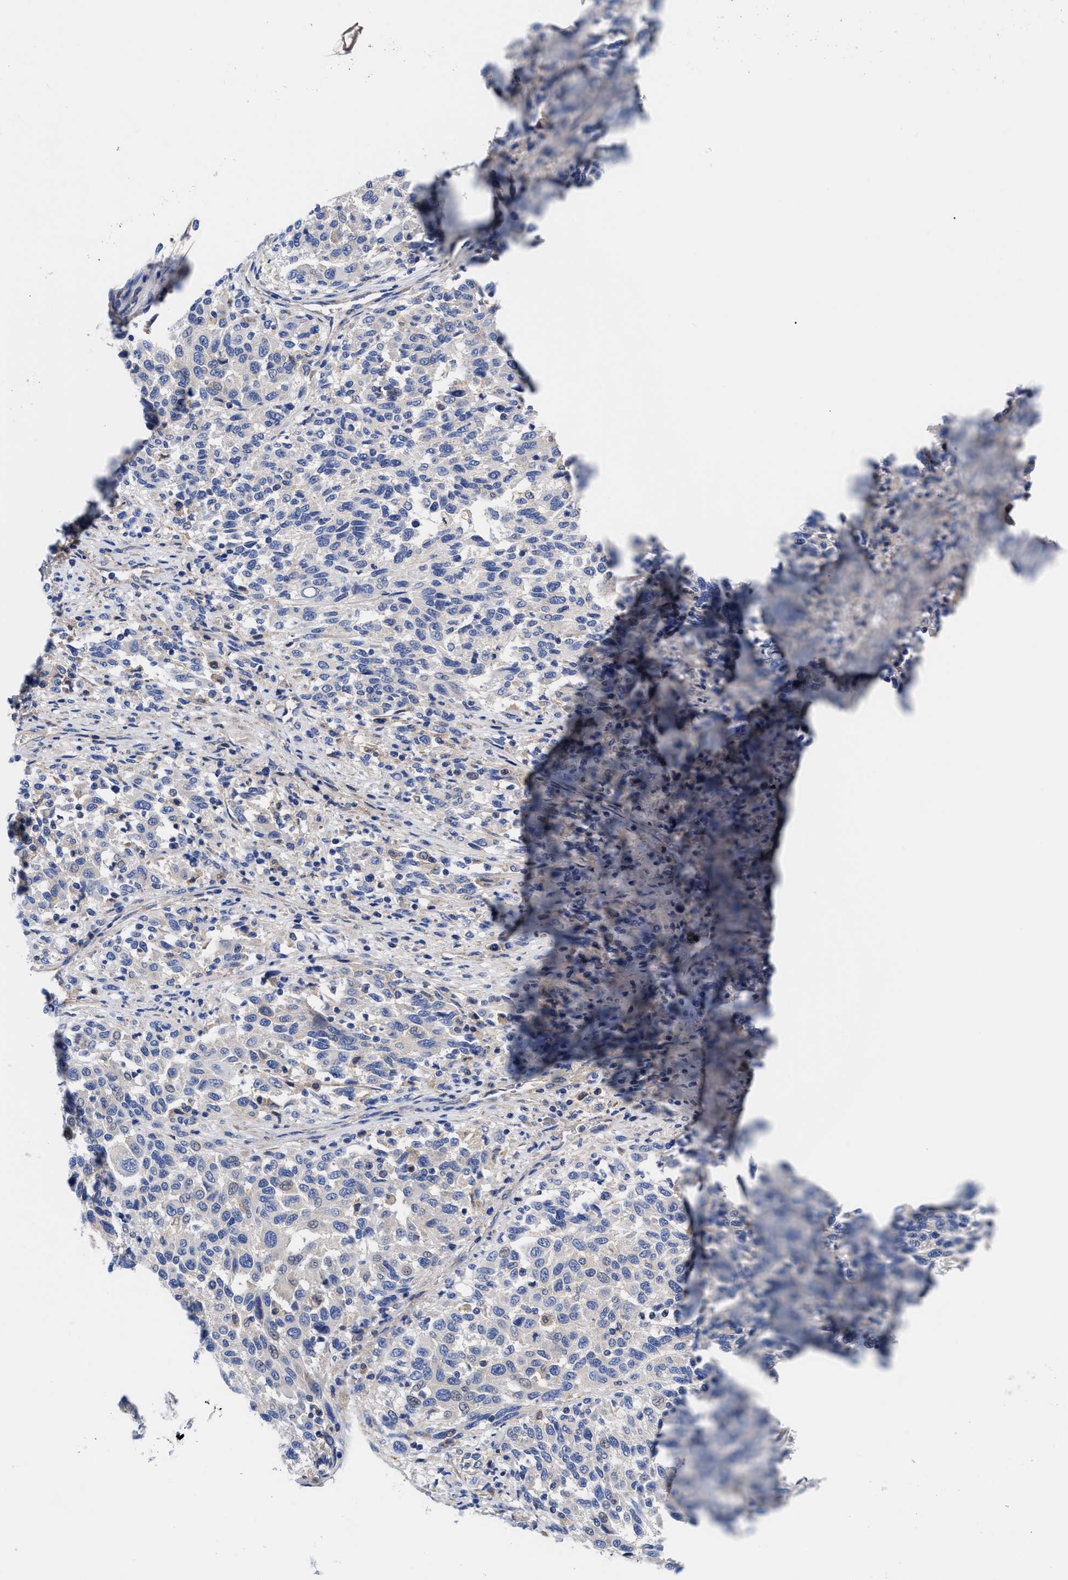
{"staining": {"intensity": "negative", "quantity": "none", "location": "none"}, "tissue": "melanoma", "cell_type": "Tumor cells", "image_type": "cancer", "snomed": [{"axis": "morphology", "description": "Malignant melanoma, Metastatic site"}, {"axis": "topography", "description": "Lymph node"}], "caption": "A high-resolution histopathology image shows immunohistochemistry (IHC) staining of malignant melanoma (metastatic site), which displays no significant positivity in tumor cells.", "gene": "RBKS", "patient": {"sex": "male", "age": 61}}